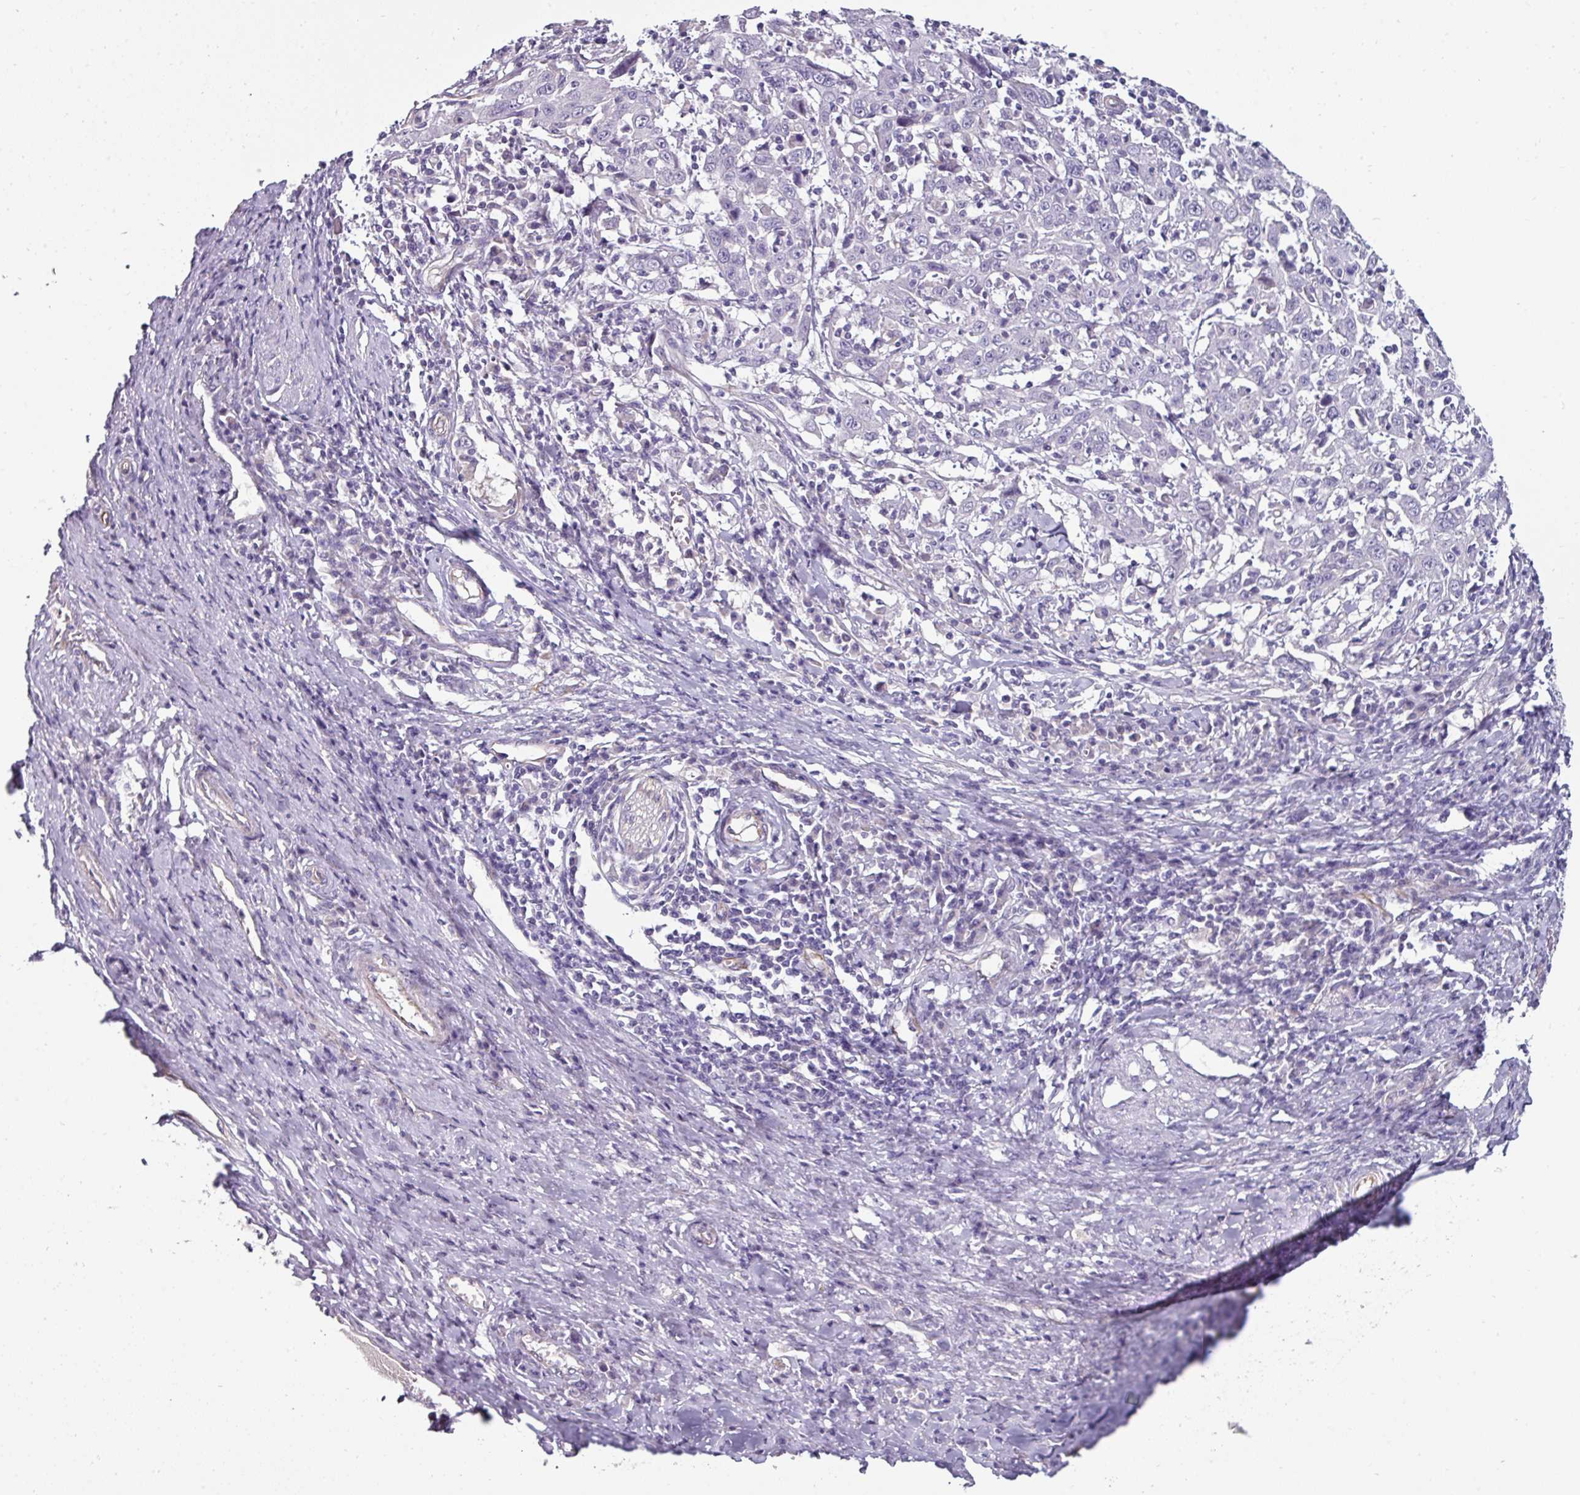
{"staining": {"intensity": "negative", "quantity": "none", "location": "none"}, "tissue": "cervical cancer", "cell_type": "Tumor cells", "image_type": "cancer", "snomed": [{"axis": "morphology", "description": "Squamous cell carcinoma, NOS"}, {"axis": "topography", "description": "Cervix"}], "caption": "Immunohistochemical staining of human cervical cancer (squamous cell carcinoma) displays no significant staining in tumor cells.", "gene": "EYA3", "patient": {"sex": "female", "age": 46}}